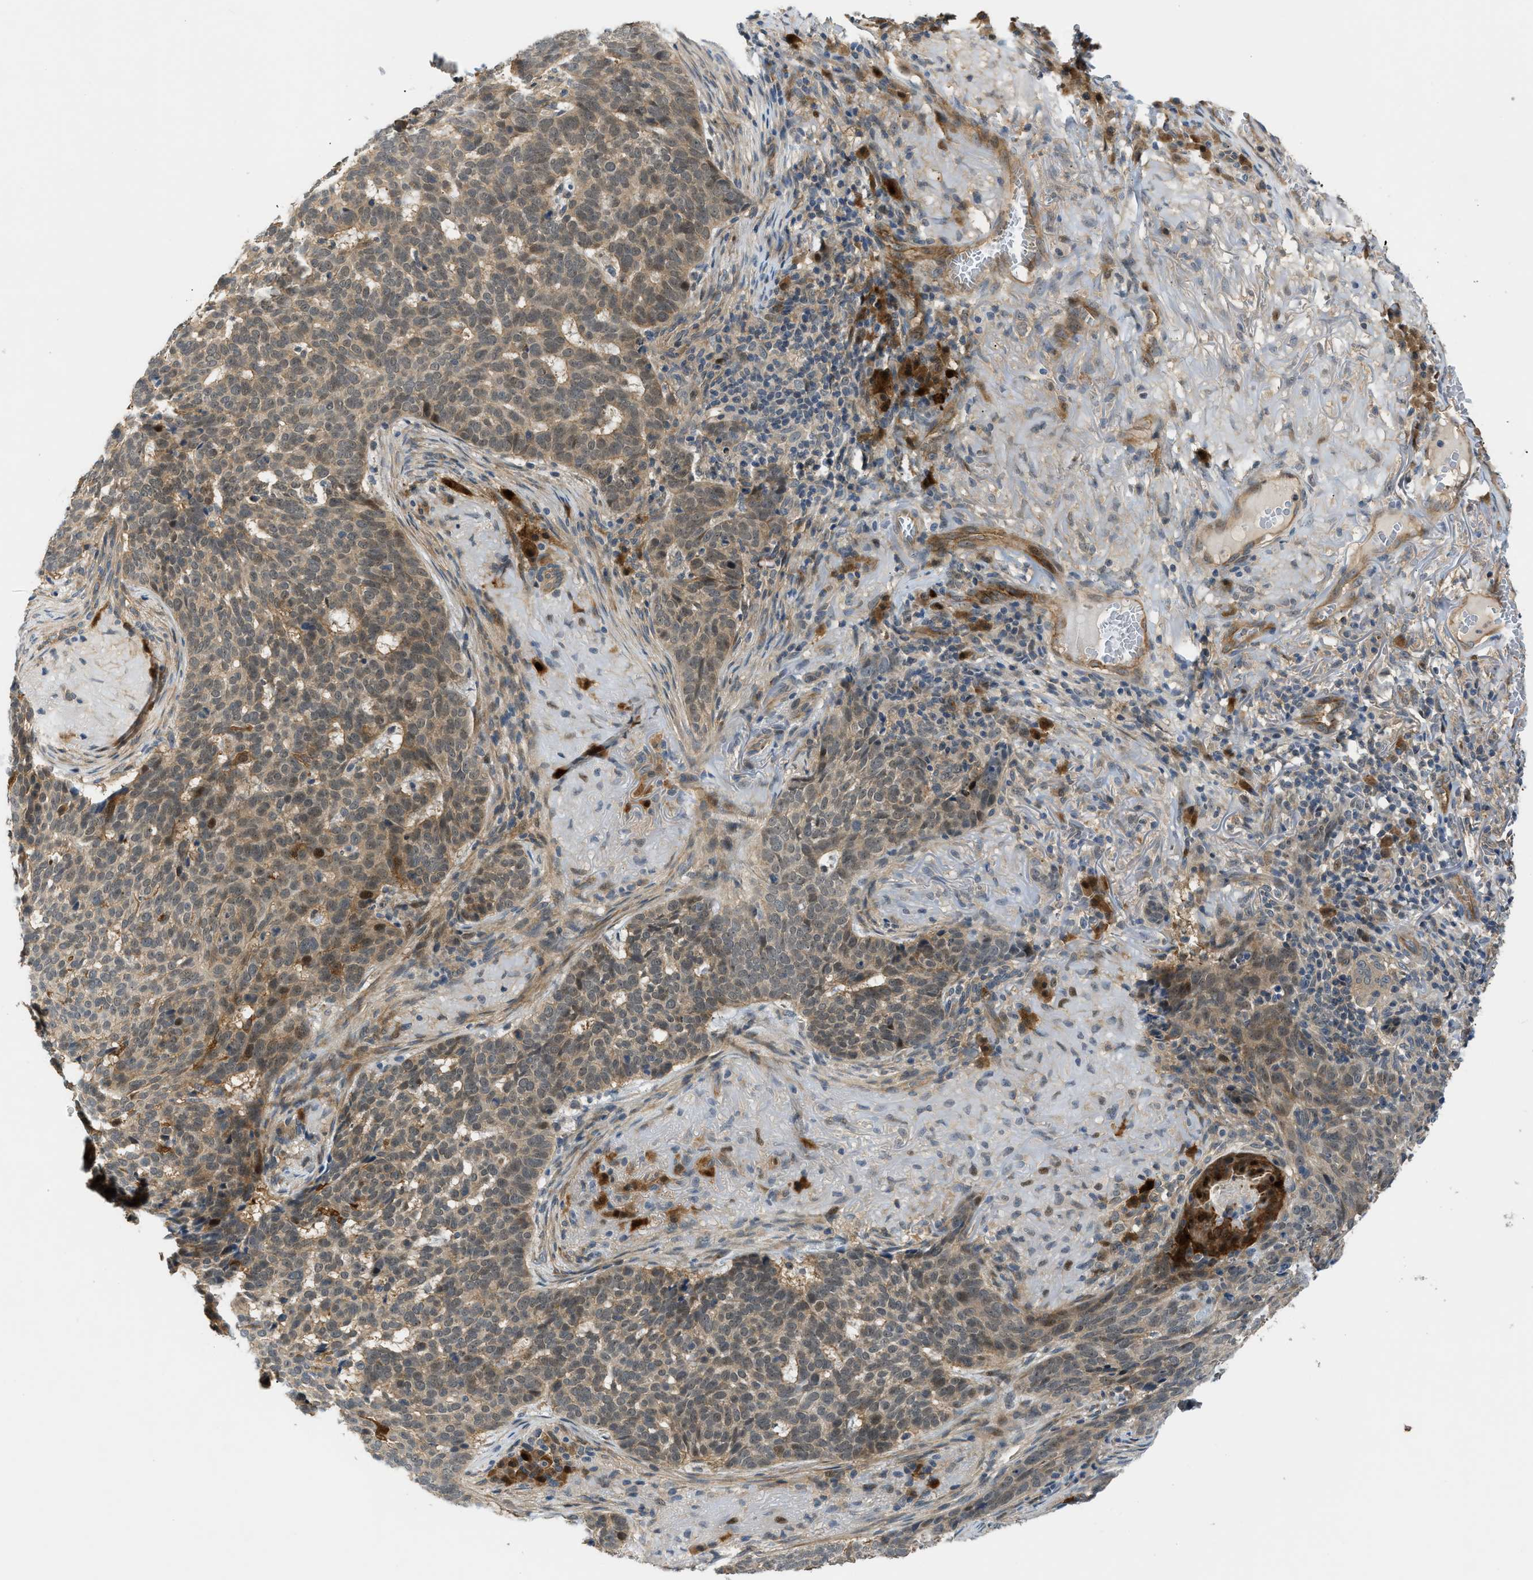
{"staining": {"intensity": "moderate", "quantity": ">75%", "location": "cytoplasmic/membranous"}, "tissue": "skin cancer", "cell_type": "Tumor cells", "image_type": "cancer", "snomed": [{"axis": "morphology", "description": "Basal cell carcinoma"}, {"axis": "topography", "description": "Skin"}], "caption": "This image reveals immunohistochemistry staining of human skin basal cell carcinoma, with medium moderate cytoplasmic/membranous expression in approximately >75% of tumor cells.", "gene": "TRAK2", "patient": {"sex": "male", "age": 85}}